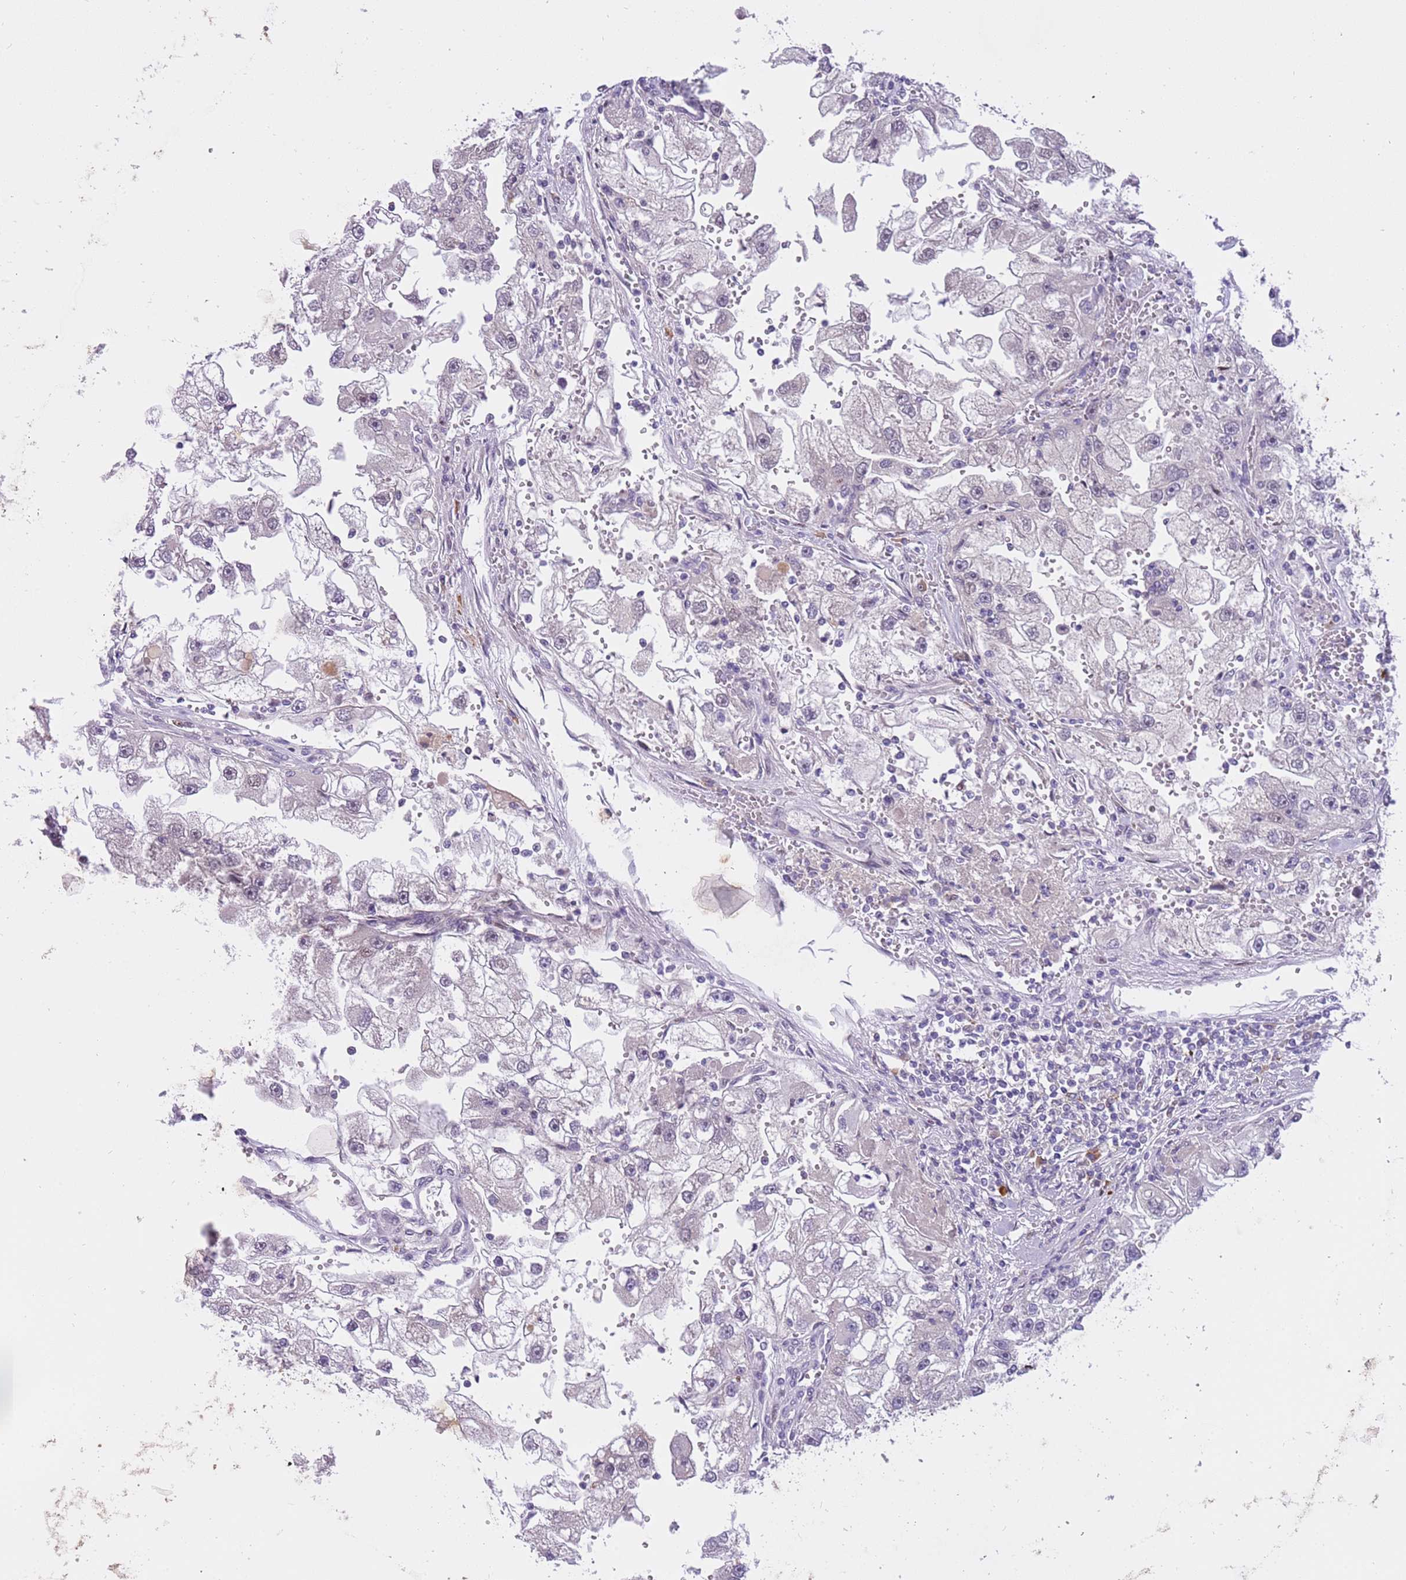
{"staining": {"intensity": "negative", "quantity": "none", "location": "none"}, "tissue": "renal cancer", "cell_type": "Tumor cells", "image_type": "cancer", "snomed": [{"axis": "morphology", "description": "Adenocarcinoma, NOS"}, {"axis": "topography", "description": "Kidney"}], "caption": "Image shows no protein staining in tumor cells of renal adenocarcinoma tissue.", "gene": "MAGEF1", "patient": {"sex": "male", "age": 63}}